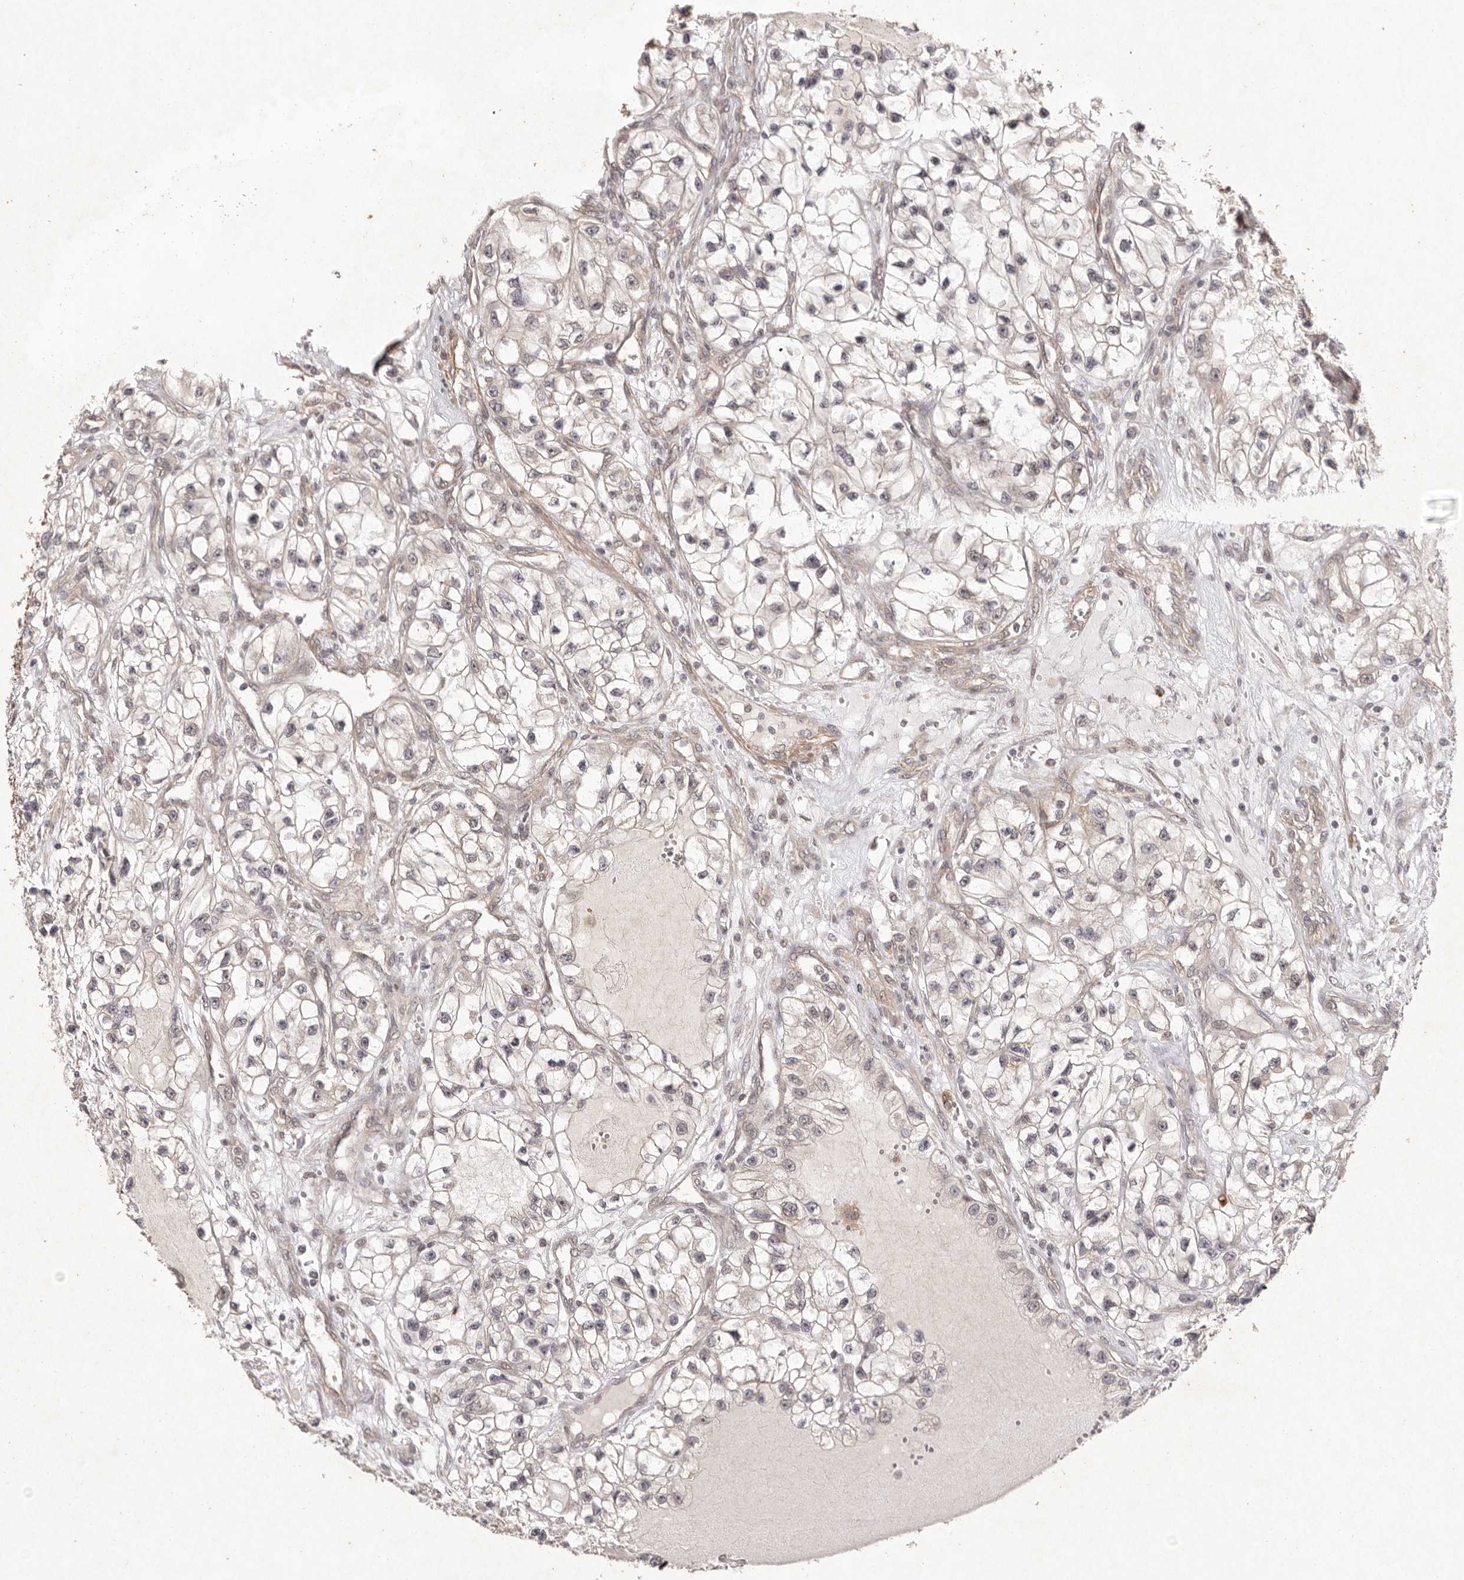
{"staining": {"intensity": "negative", "quantity": "none", "location": "none"}, "tissue": "renal cancer", "cell_type": "Tumor cells", "image_type": "cancer", "snomed": [{"axis": "morphology", "description": "Adenocarcinoma, NOS"}, {"axis": "topography", "description": "Kidney"}], "caption": "This image is of adenocarcinoma (renal) stained with immunohistochemistry to label a protein in brown with the nuclei are counter-stained blue. There is no expression in tumor cells.", "gene": "BUD31", "patient": {"sex": "female", "age": 57}}